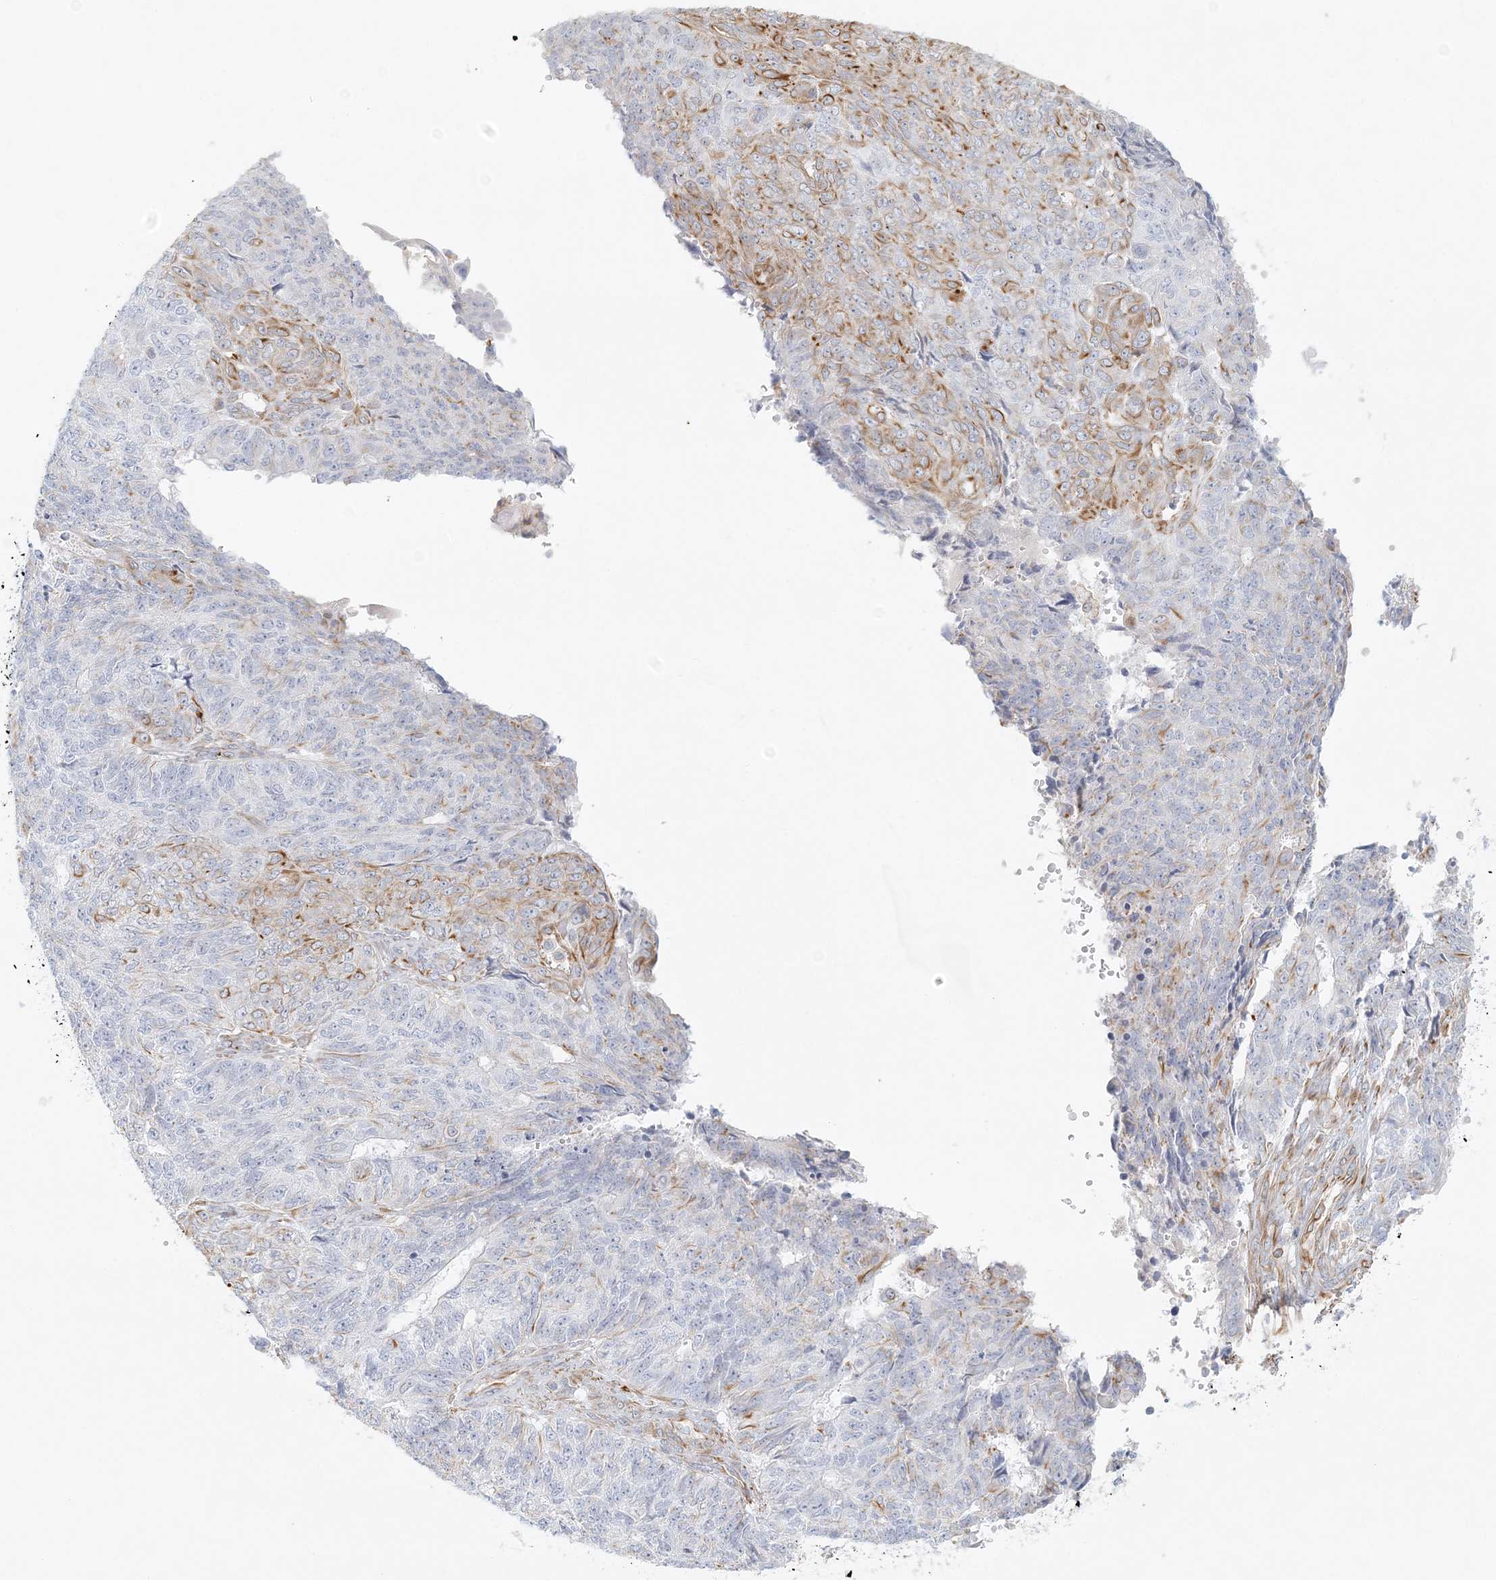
{"staining": {"intensity": "weak", "quantity": "<25%", "location": "cytoplasmic/membranous"}, "tissue": "endometrial cancer", "cell_type": "Tumor cells", "image_type": "cancer", "snomed": [{"axis": "morphology", "description": "Adenocarcinoma, NOS"}, {"axis": "topography", "description": "Endometrium"}], "caption": "Protein analysis of endometrial adenocarcinoma exhibits no significant positivity in tumor cells.", "gene": "DMRTB1", "patient": {"sex": "female", "age": 32}}